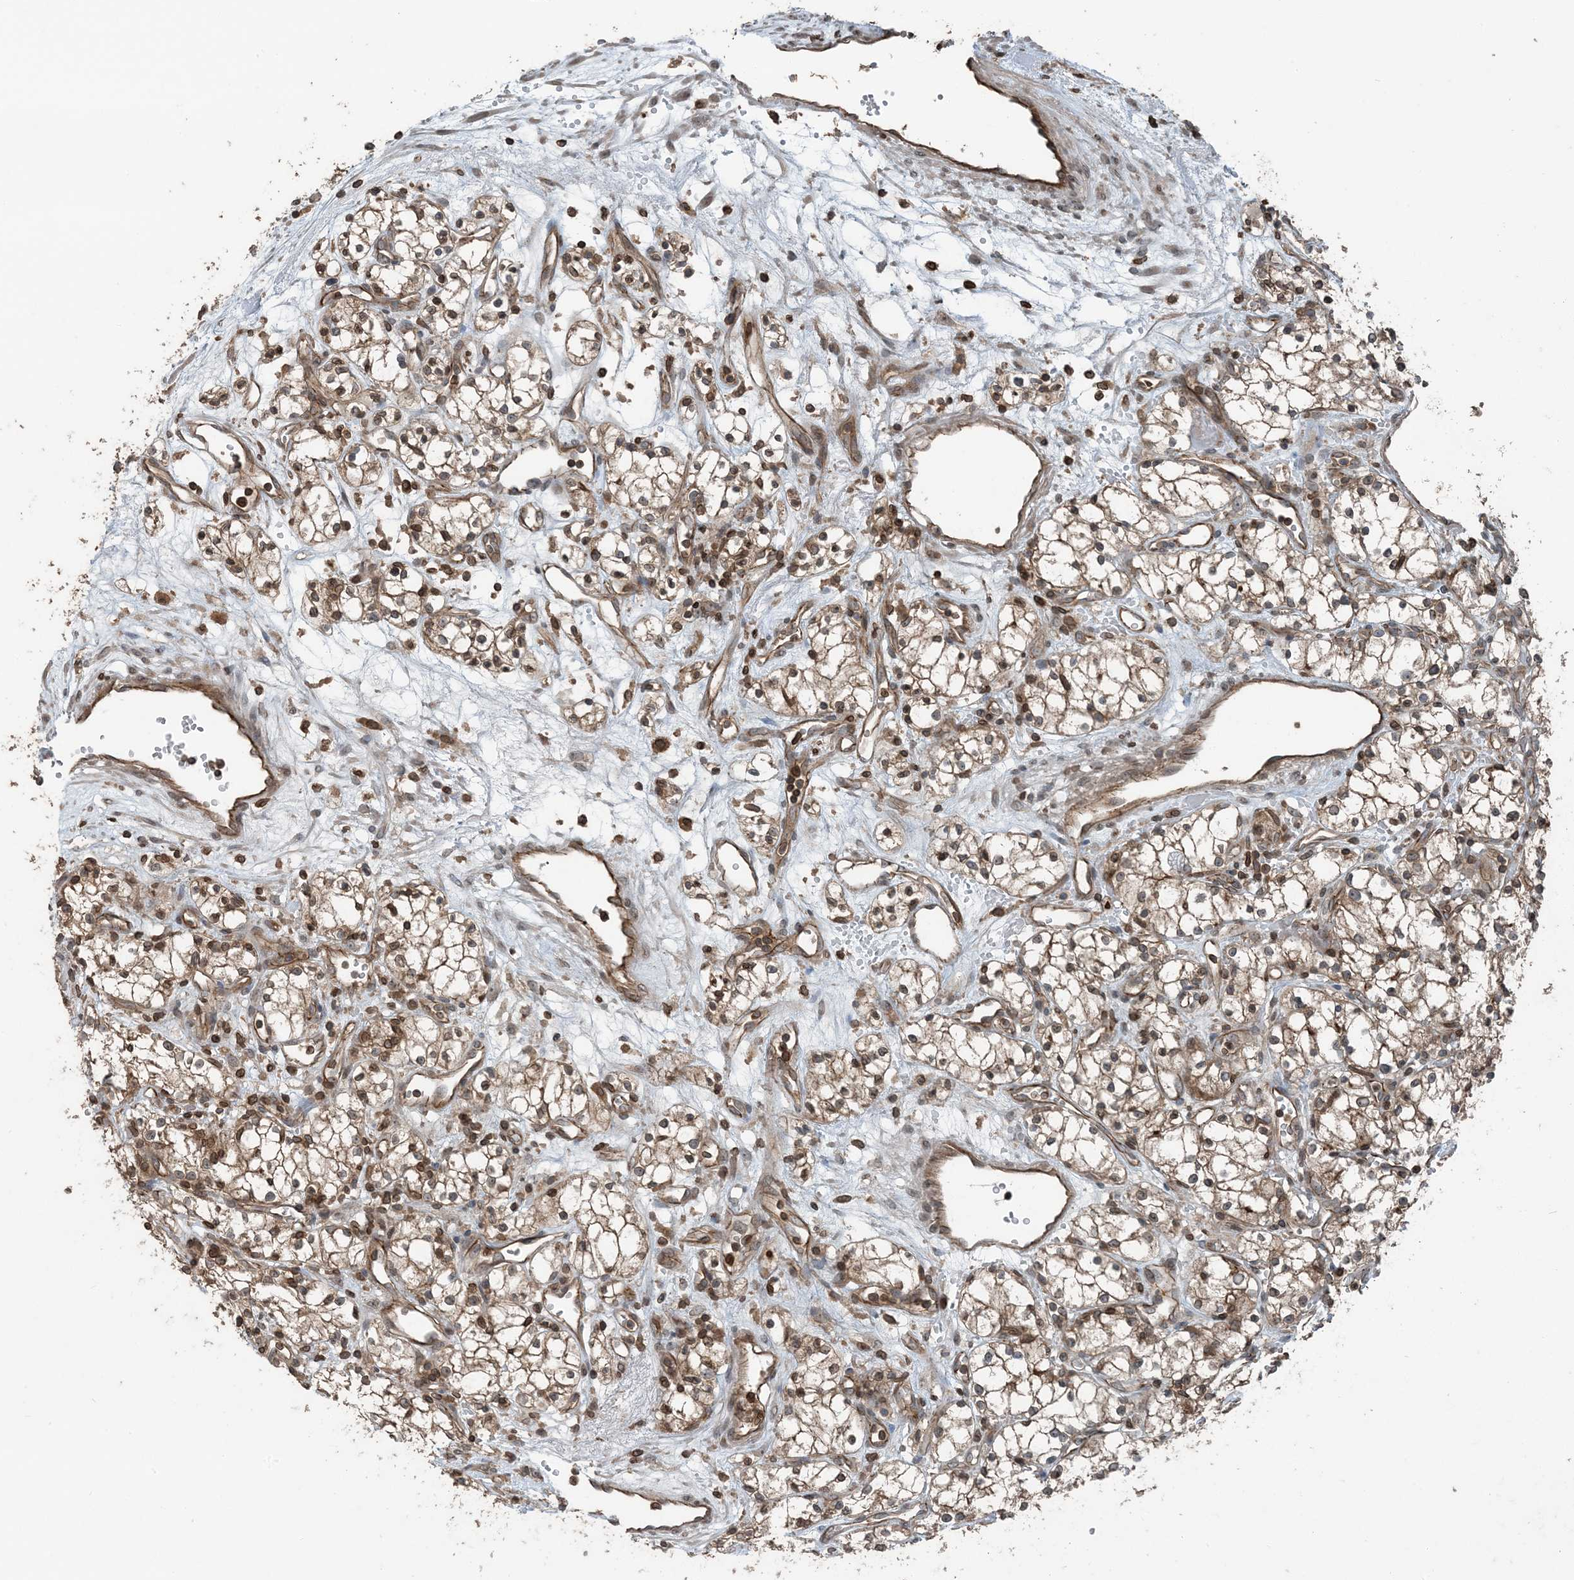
{"staining": {"intensity": "moderate", "quantity": ">75%", "location": "cytoplasmic/membranous,nuclear"}, "tissue": "renal cancer", "cell_type": "Tumor cells", "image_type": "cancer", "snomed": [{"axis": "morphology", "description": "Adenocarcinoma, NOS"}, {"axis": "topography", "description": "Kidney"}], "caption": "A brown stain shows moderate cytoplasmic/membranous and nuclear expression of a protein in renal adenocarcinoma tumor cells.", "gene": "ZFAND2B", "patient": {"sex": "male", "age": 59}}